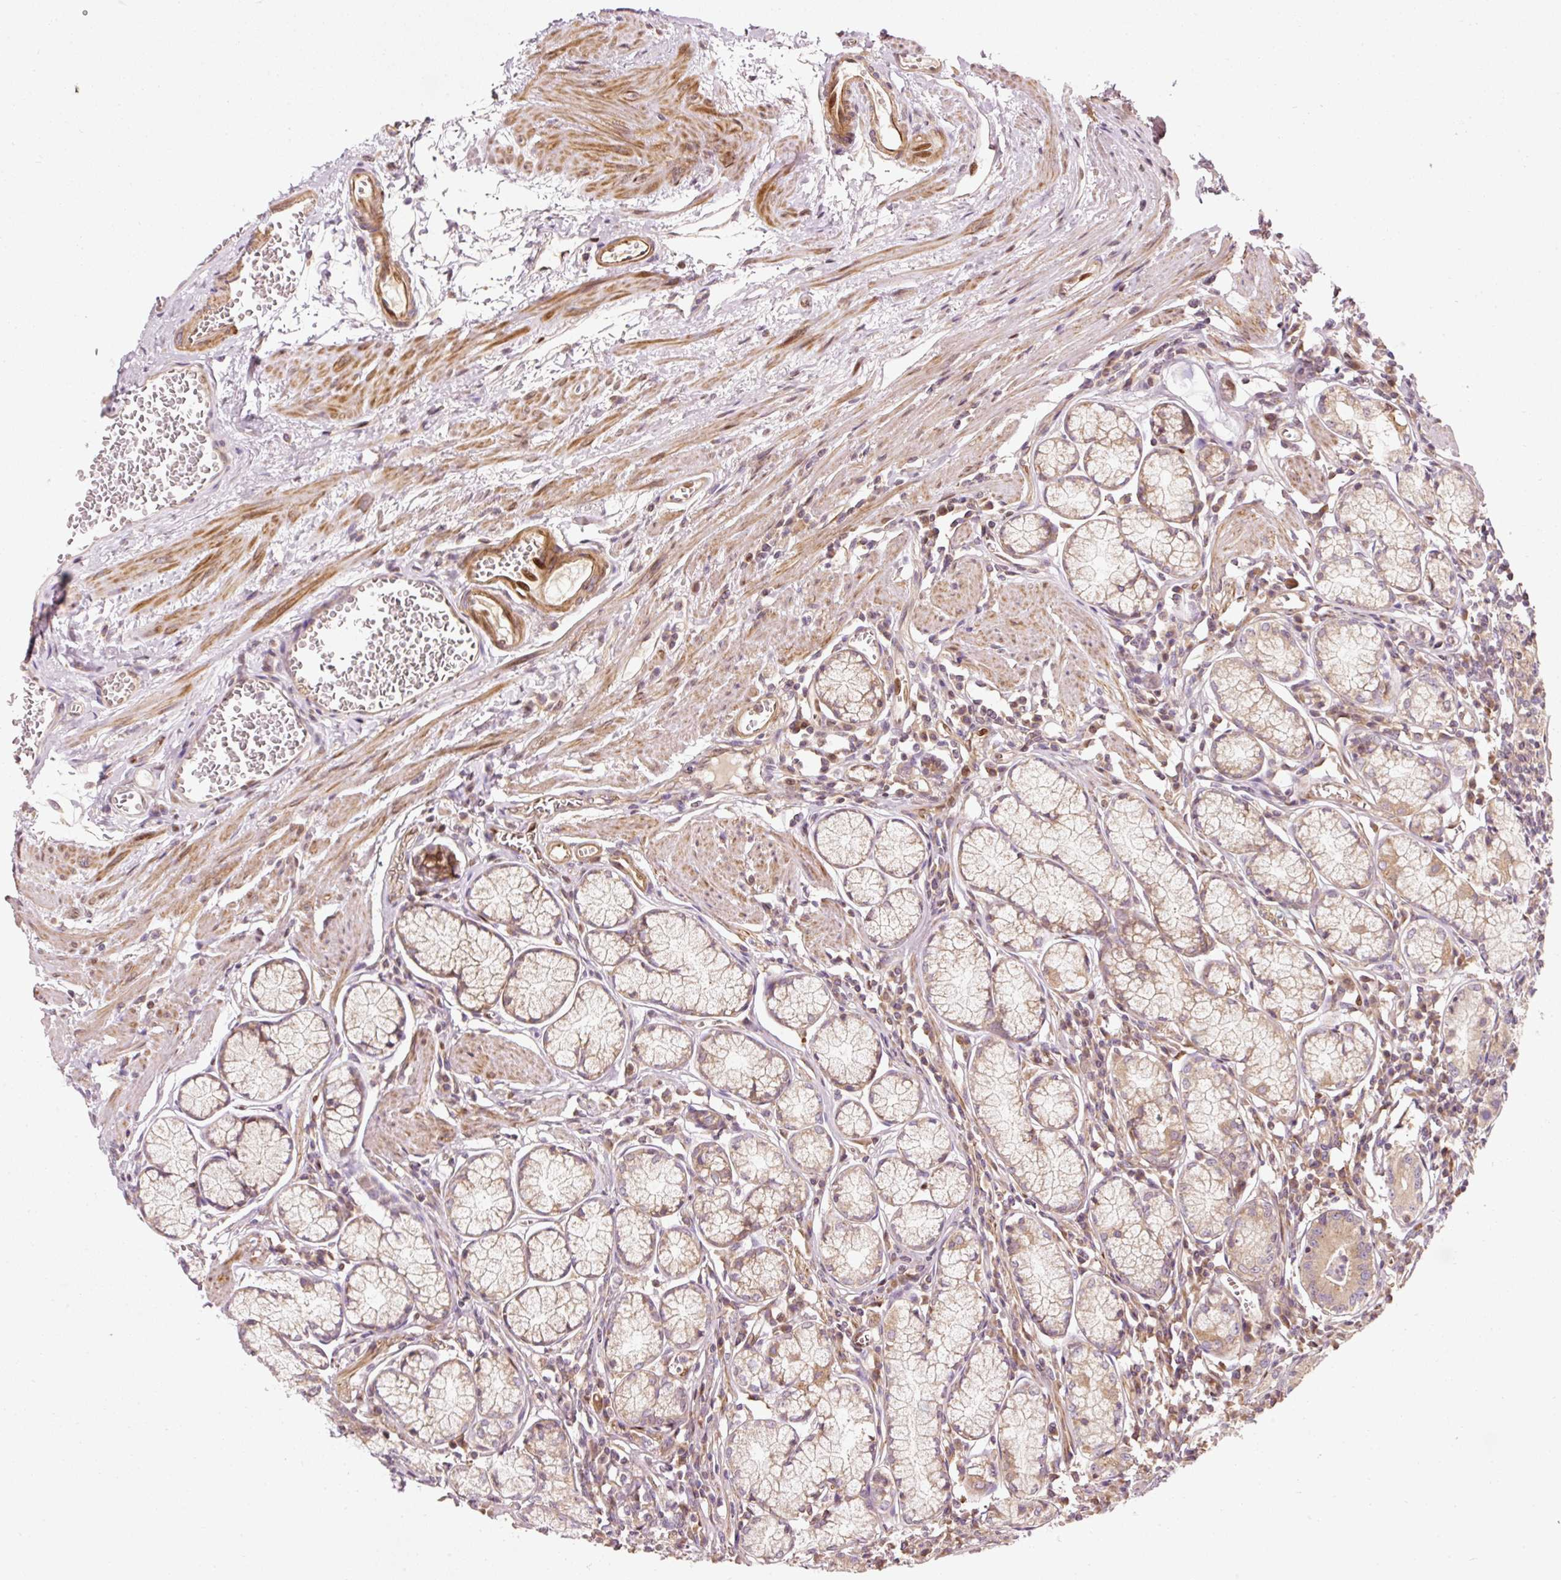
{"staining": {"intensity": "moderate", "quantity": "25%-75%", "location": "cytoplasmic/membranous"}, "tissue": "stomach", "cell_type": "Glandular cells", "image_type": "normal", "snomed": [{"axis": "morphology", "description": "Normal tissue, NOS"}, {"axis": "topography", "description": "Stomach"}], "caption": "A micrograph showing moderate cytoplasmic/membranous expression in approximately 25%-75% of glandular cells in benign stomach, as visualized by brown immunohistochemical staining.", "gene": "NAPA", "patient": {"sex": "male", "age": 55}}